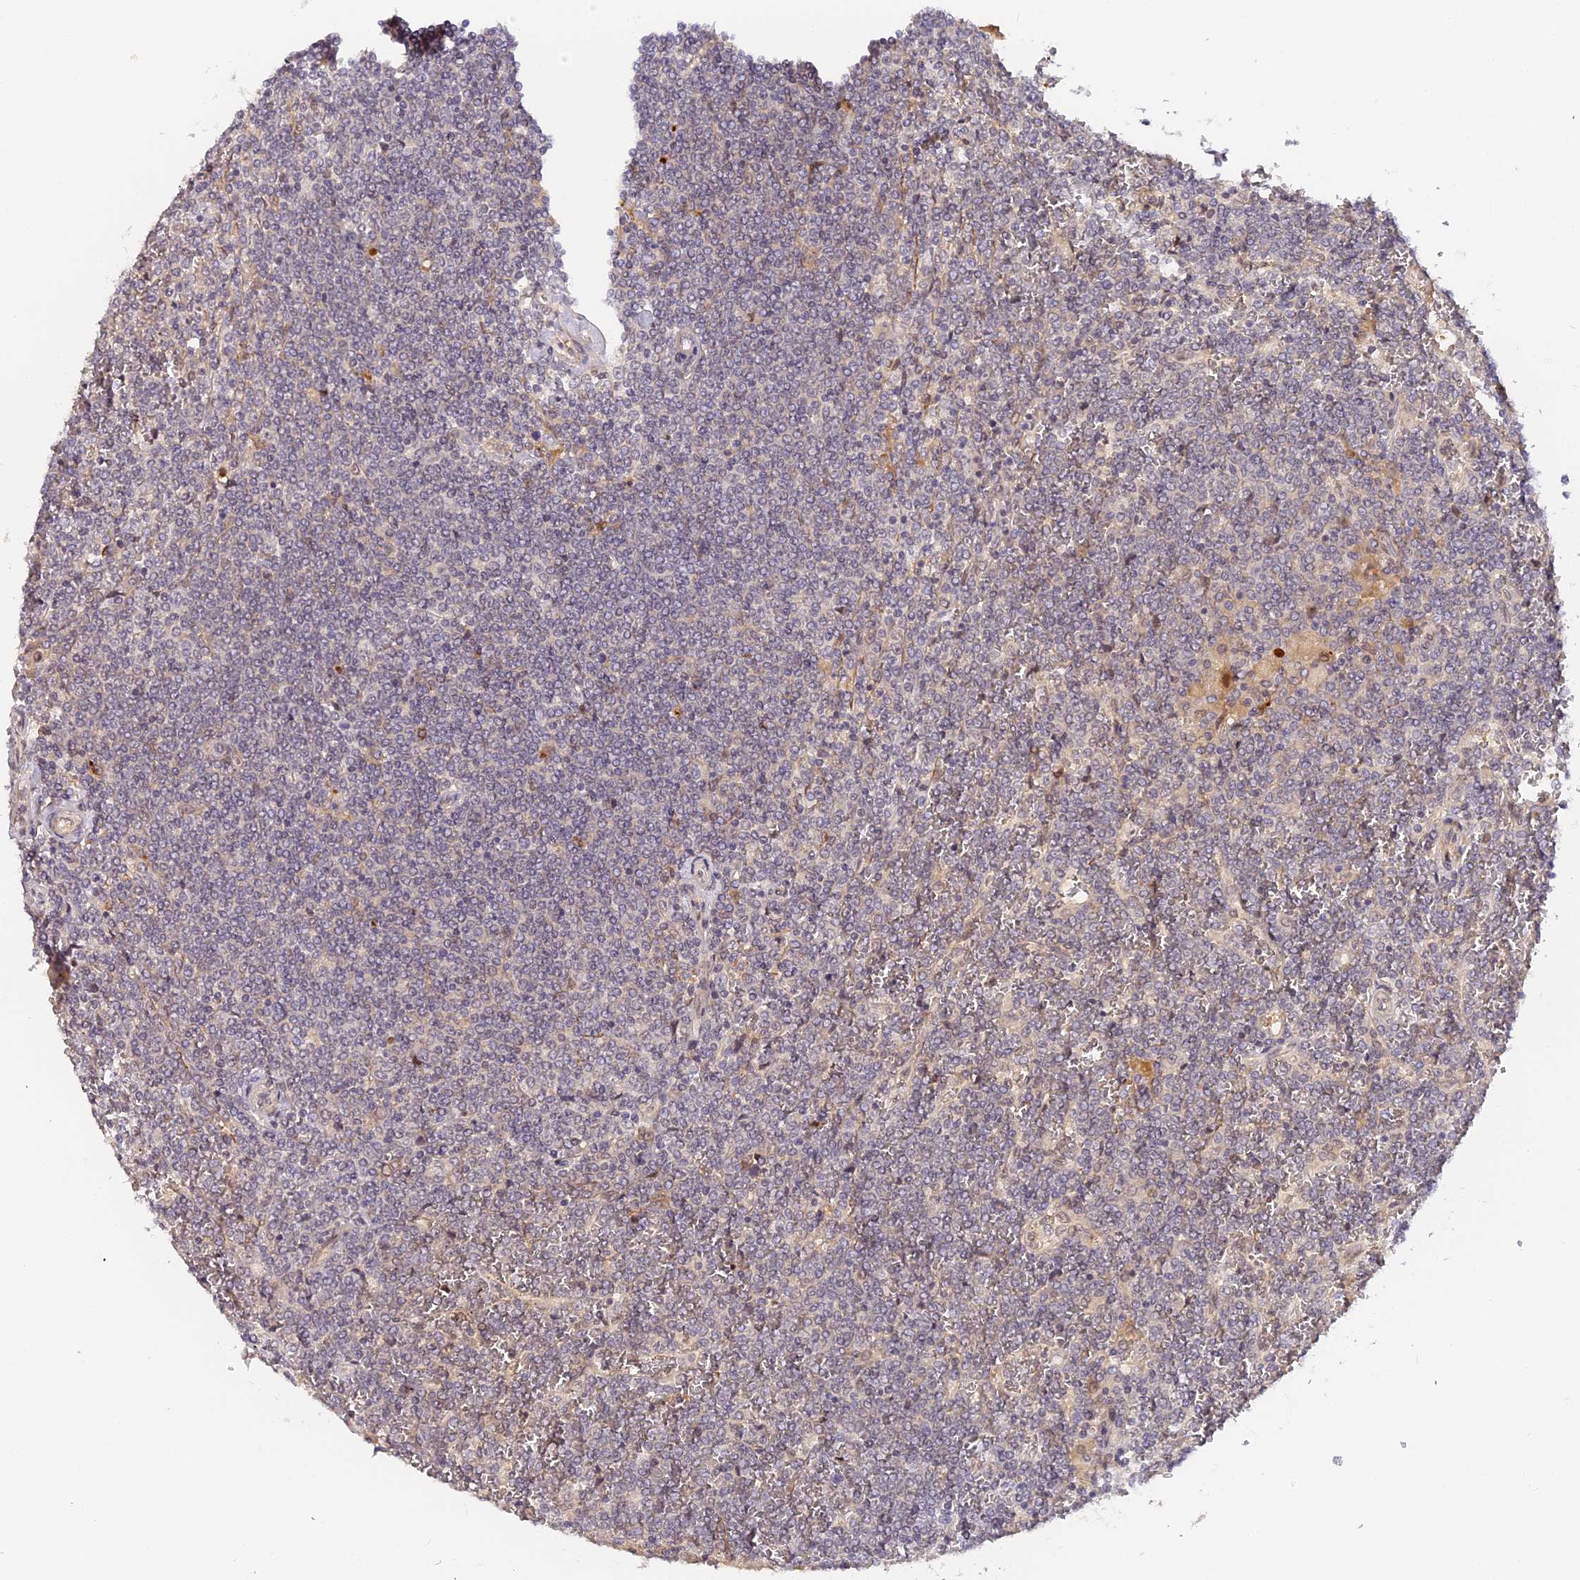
{"staining": {"intensity": "negative", "quantity": "none", "location": "none"}, "tissue": "lymphoma", "cell_type": "Tumor cells", "image_type": "cancer", "snomed": [{"axis": "morphology", "description": "Malignant lymphoma, non-Hodgkin's type, Low grade"}, {"axis": "topography", "description": "Spleen"}], "caption": "Tumor cells are negative for brown protein staining in lymphoma.", "gene": "IMPACT", "patient": {"sex": "female", "age": 19}}